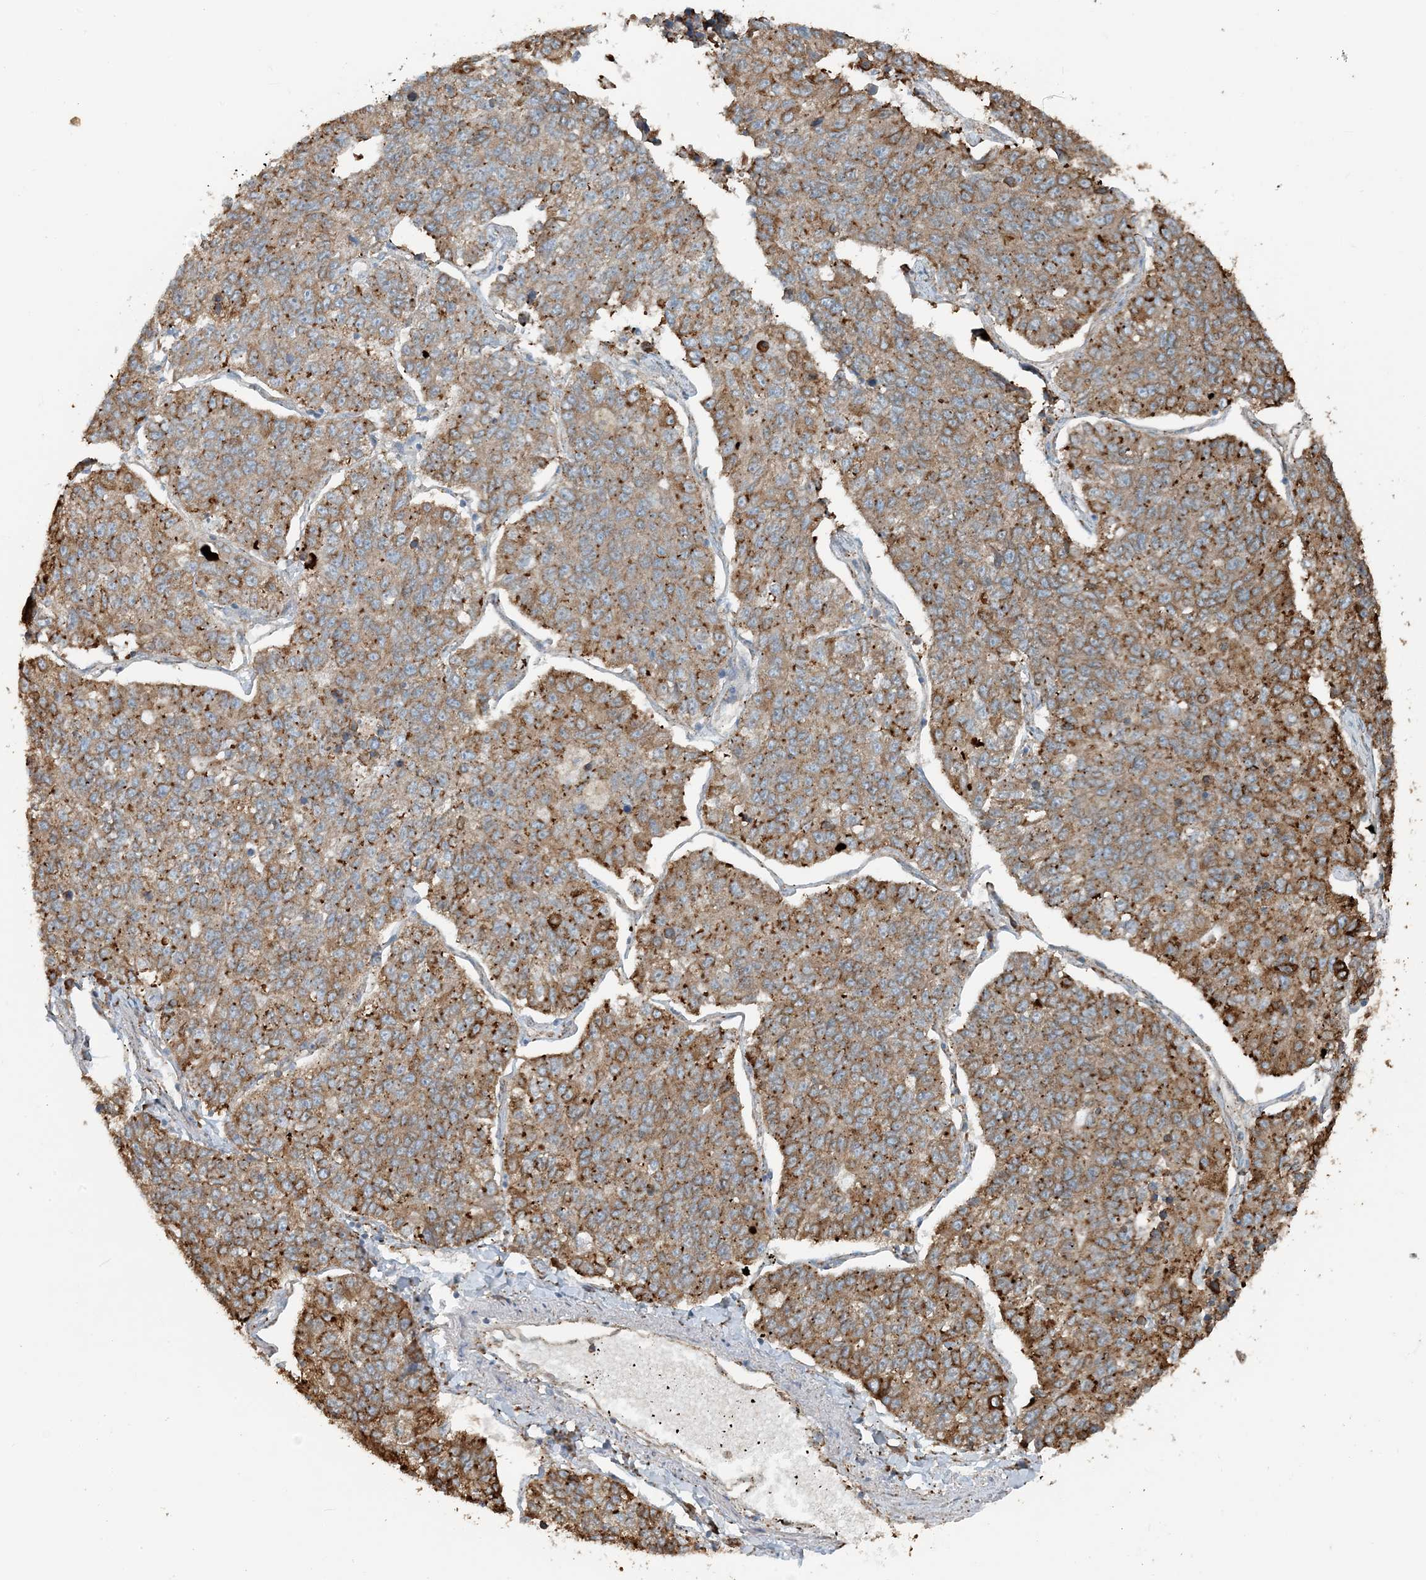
{"staining": {"intensity": "strong", "quantity": "25%-75%", "location": "cytoplasmic/membranous"}, "tissue": "lung cancer", "cell_type": "Tumor cells", "image_type": "cancer", "snomed": [{"axis": "morphology", "description": "Adenocarcinoma, NOS"}, {"axis": "topography", "description": "Lung"}], "caption": "The histopathology image displays immunohistochemical staining of lung cancer (adenocarcinoma). There is strong cytoplasmic/membranous staining is identified in approximately 25%-75% of tumor cells.", "gene": "CERKL", "patient": {"sex": "male", "age": 49}}